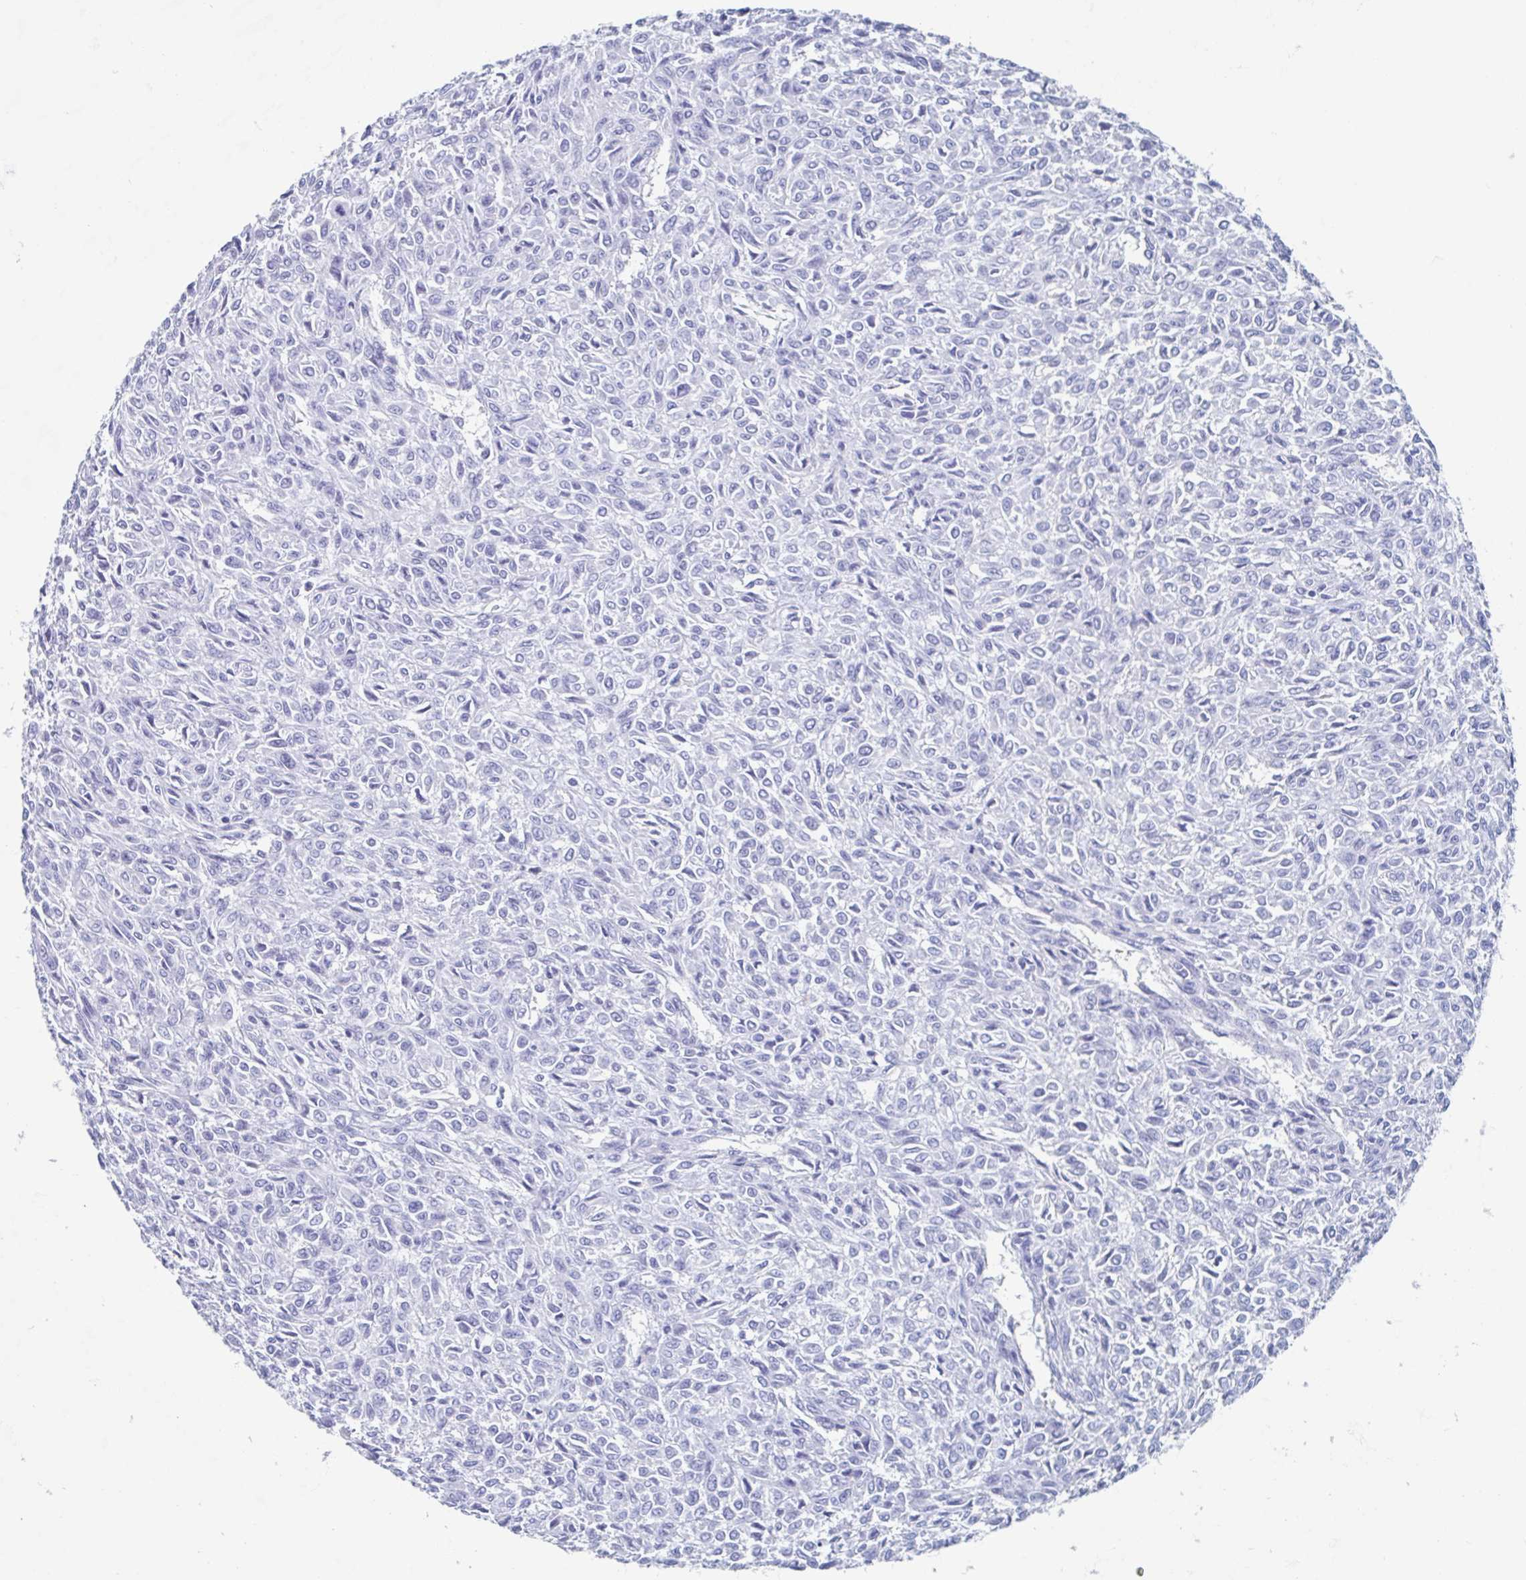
{"staining": {"intensity": "negative", "quantity": "none", "location": "none"}, "tissue": "renal cancer", "cell_type": "Tumor cells", "image_type": "cancer", "snomed": [{"axis": "morphology", "description": "Adenocarcinoma, NOS"}, {"axis": "topography", "description": "Kidney"}], "caption": "IHC photomicrograph of human renal adenocarcinoma stained for a protein (brown), which reveals no expression in tumor cells.", "gene": "C10orf53", "patient": {"sex": "male", "age": 58}}